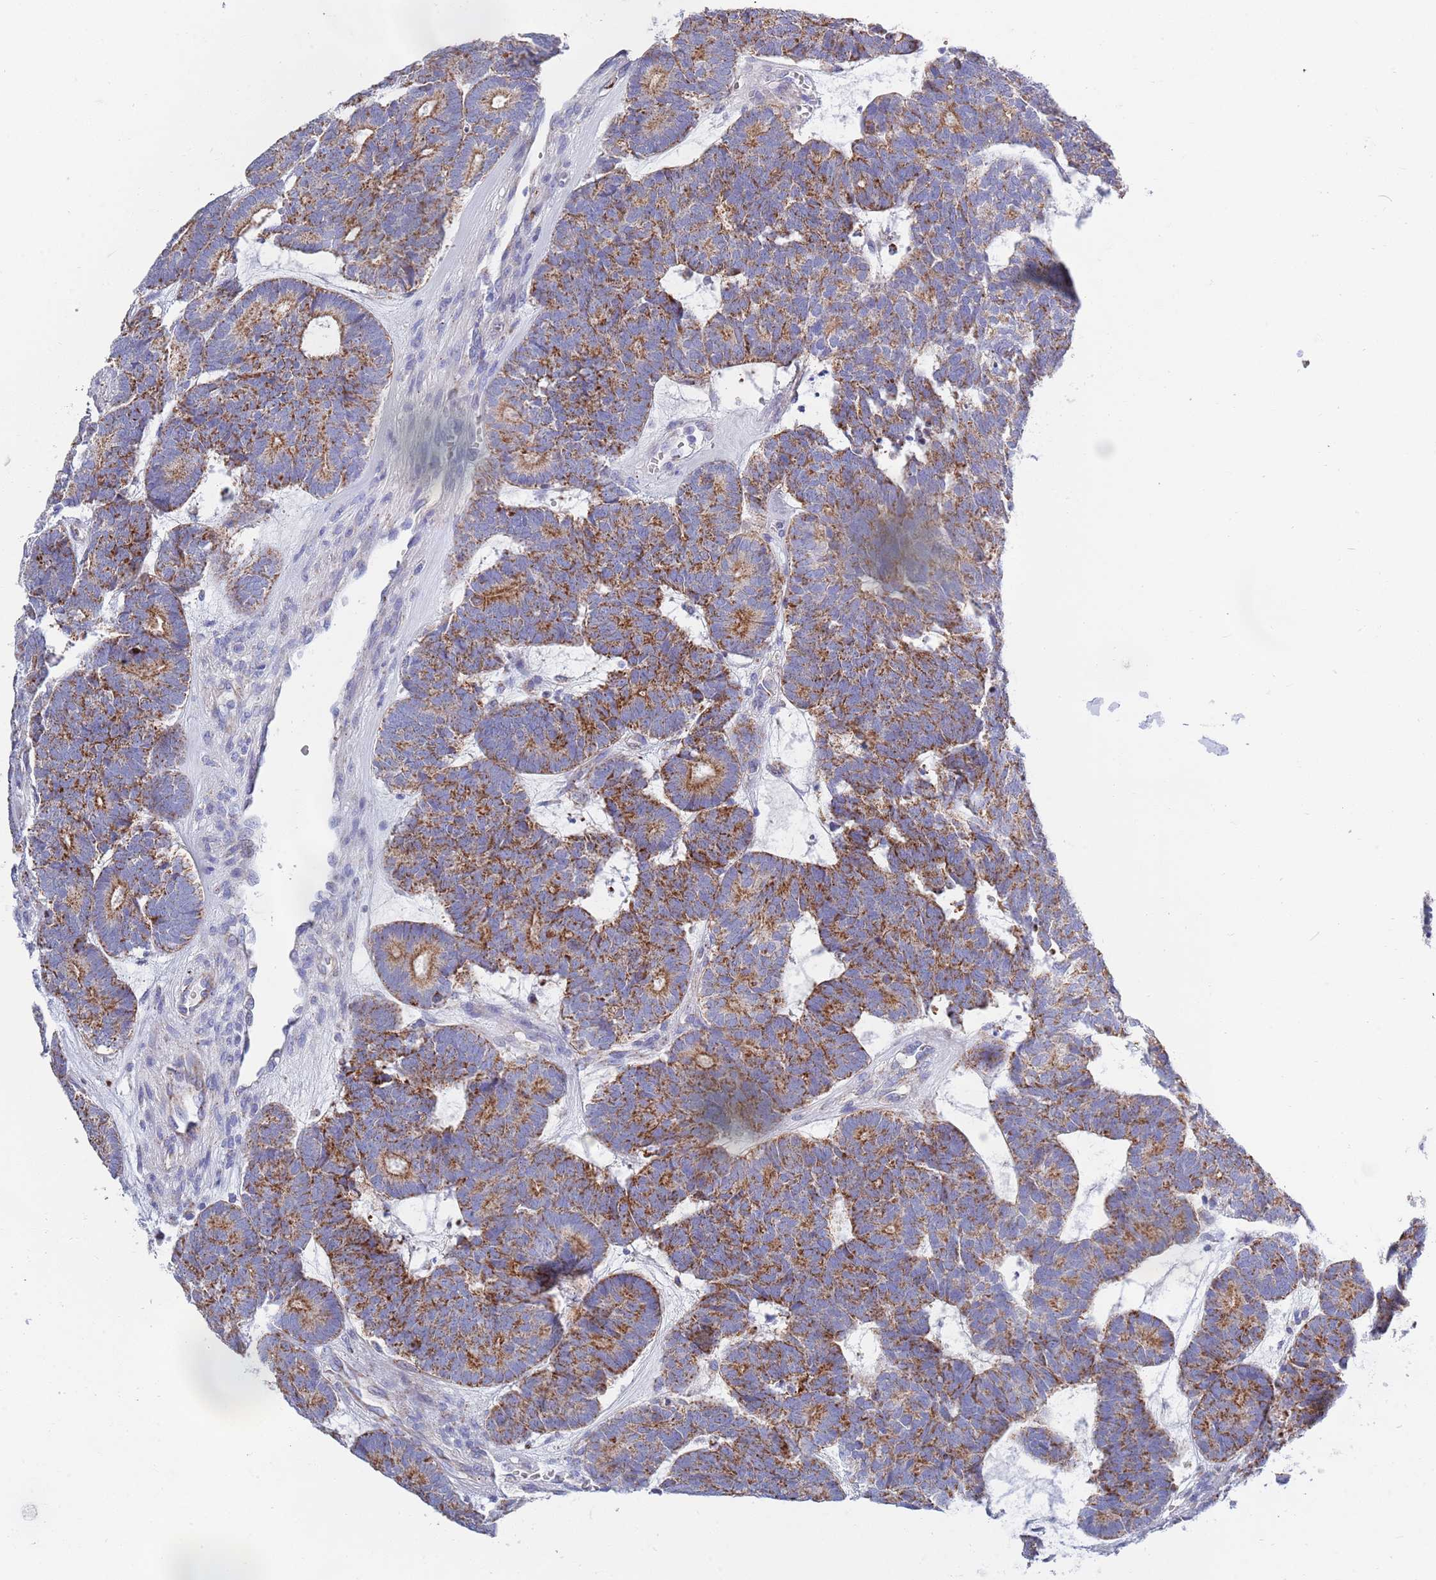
{"staining": {"intensity": "strong", "quantity": ">75%", "location": "cytoplasmic/membranous"}, "tissue": "head and neck cancer", "cell_type": "Tumor cells", "image_type": "cancer", "snomed": [{"axis": "morphology", "description": "Adenocarcinoma, NOS"}, {"axis": "topography", "description": "Head-Neck"}], "caption": "Tumor cells exhibit strong cytoplasmic/membranous expression in approximately >75% of cells in head and neck adenocarcinoma. Immunohistochemistry stains the protein in brown and the nuclei are stained blue.", "gene": "EMC8", "patient": {"sex": "female", "age": 81}}